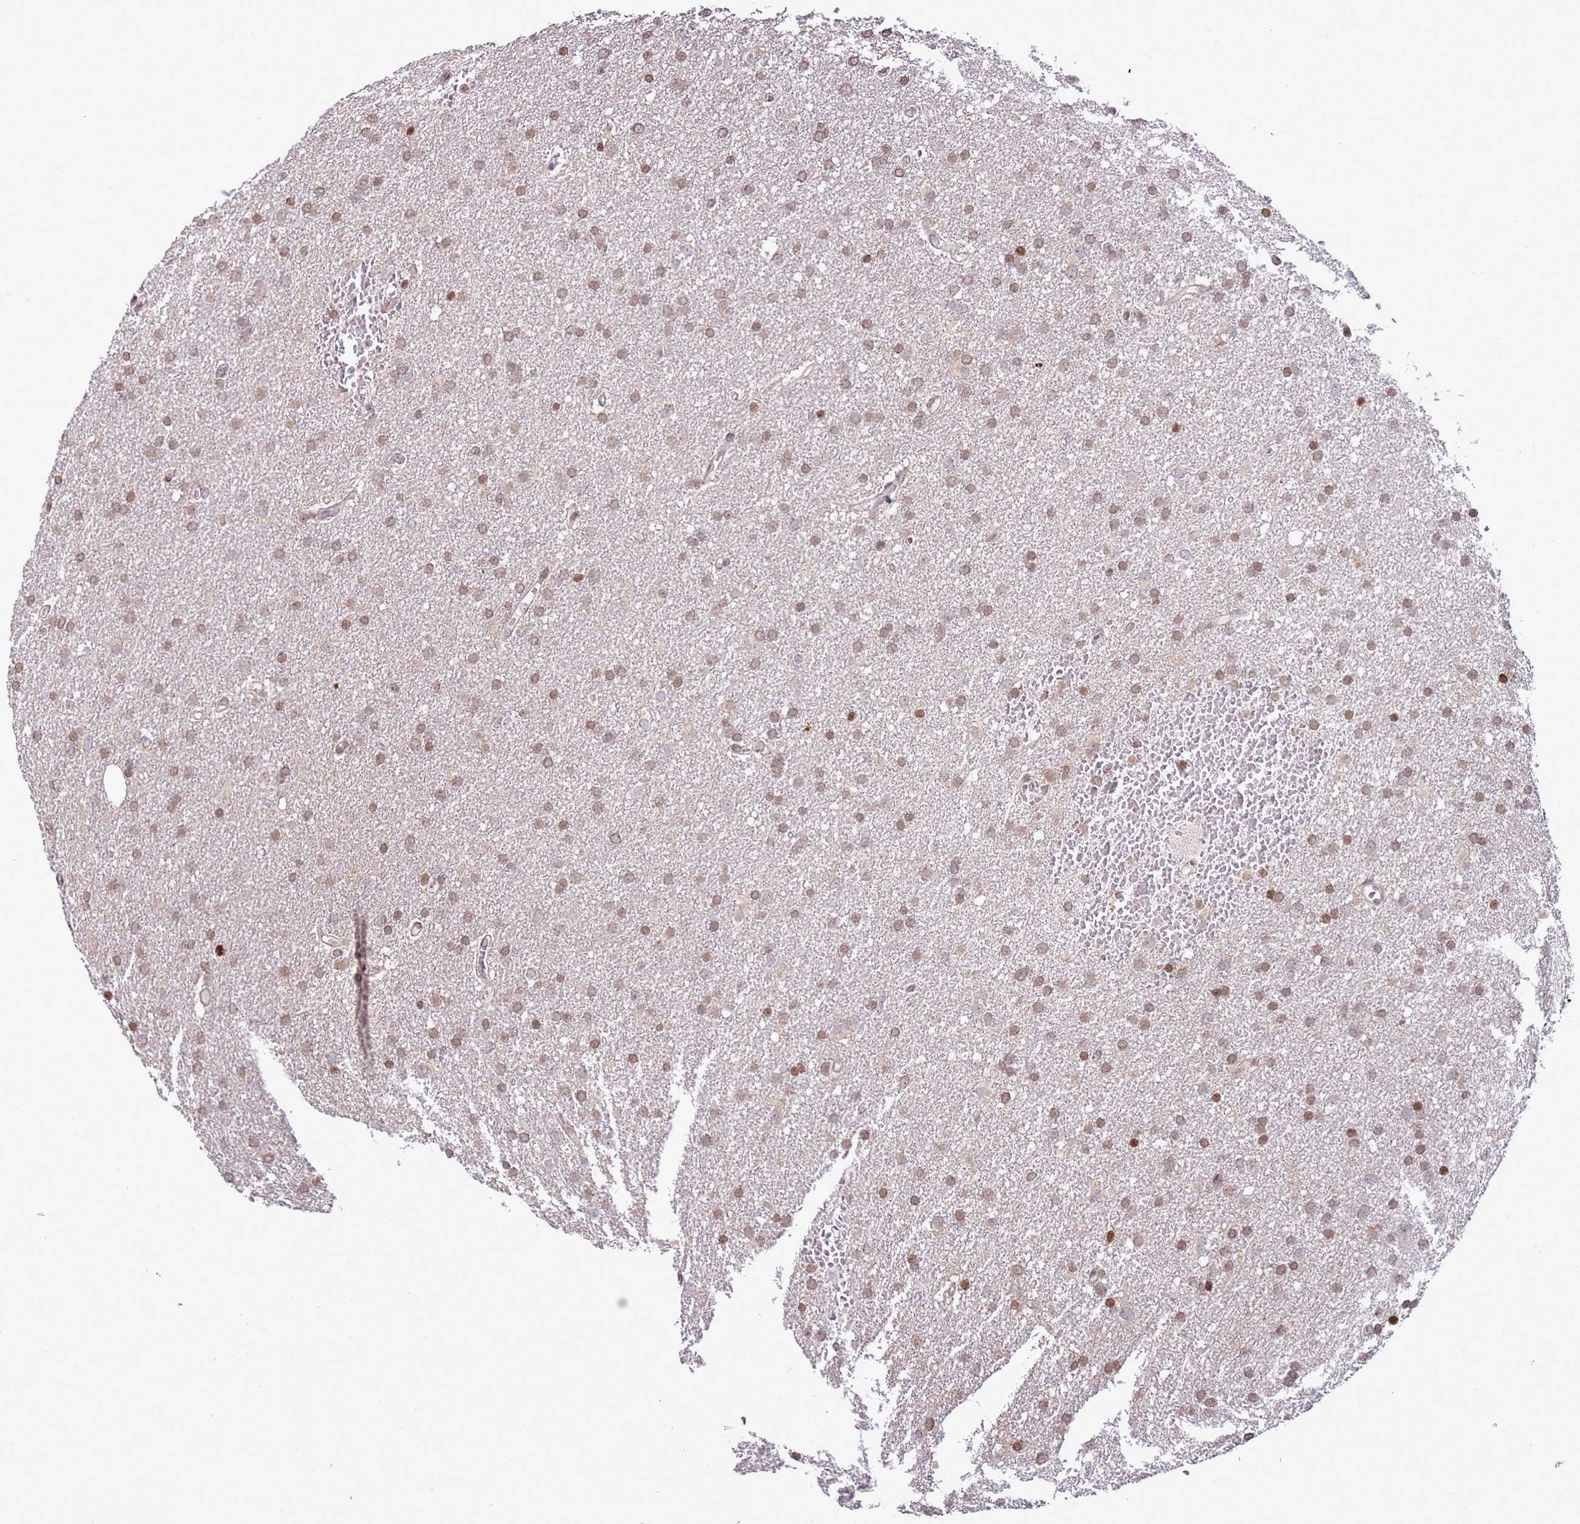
{"staining": {"intensity": "moderate", "quantity": ">75%", "location": "cytoplasmic/membranous"}, "tissue": "glioma", "cell_type": "Tumor cells", "image_type": "cancer", "snomed": [{"axis": "morphology", "description": "Glioma, malignant, High grade"}, {"axis": "topography", "description": "Cerebral cortex"}], "caption": "A high-resolution photomicrograph shows IHC staining of malignant high-grade glioma, which displays moderate cytoplasmic/membranous staining in about >75% of tumor cells.", "gene": "SCAF1", "patient": {"sex": "female", "age": 36}}